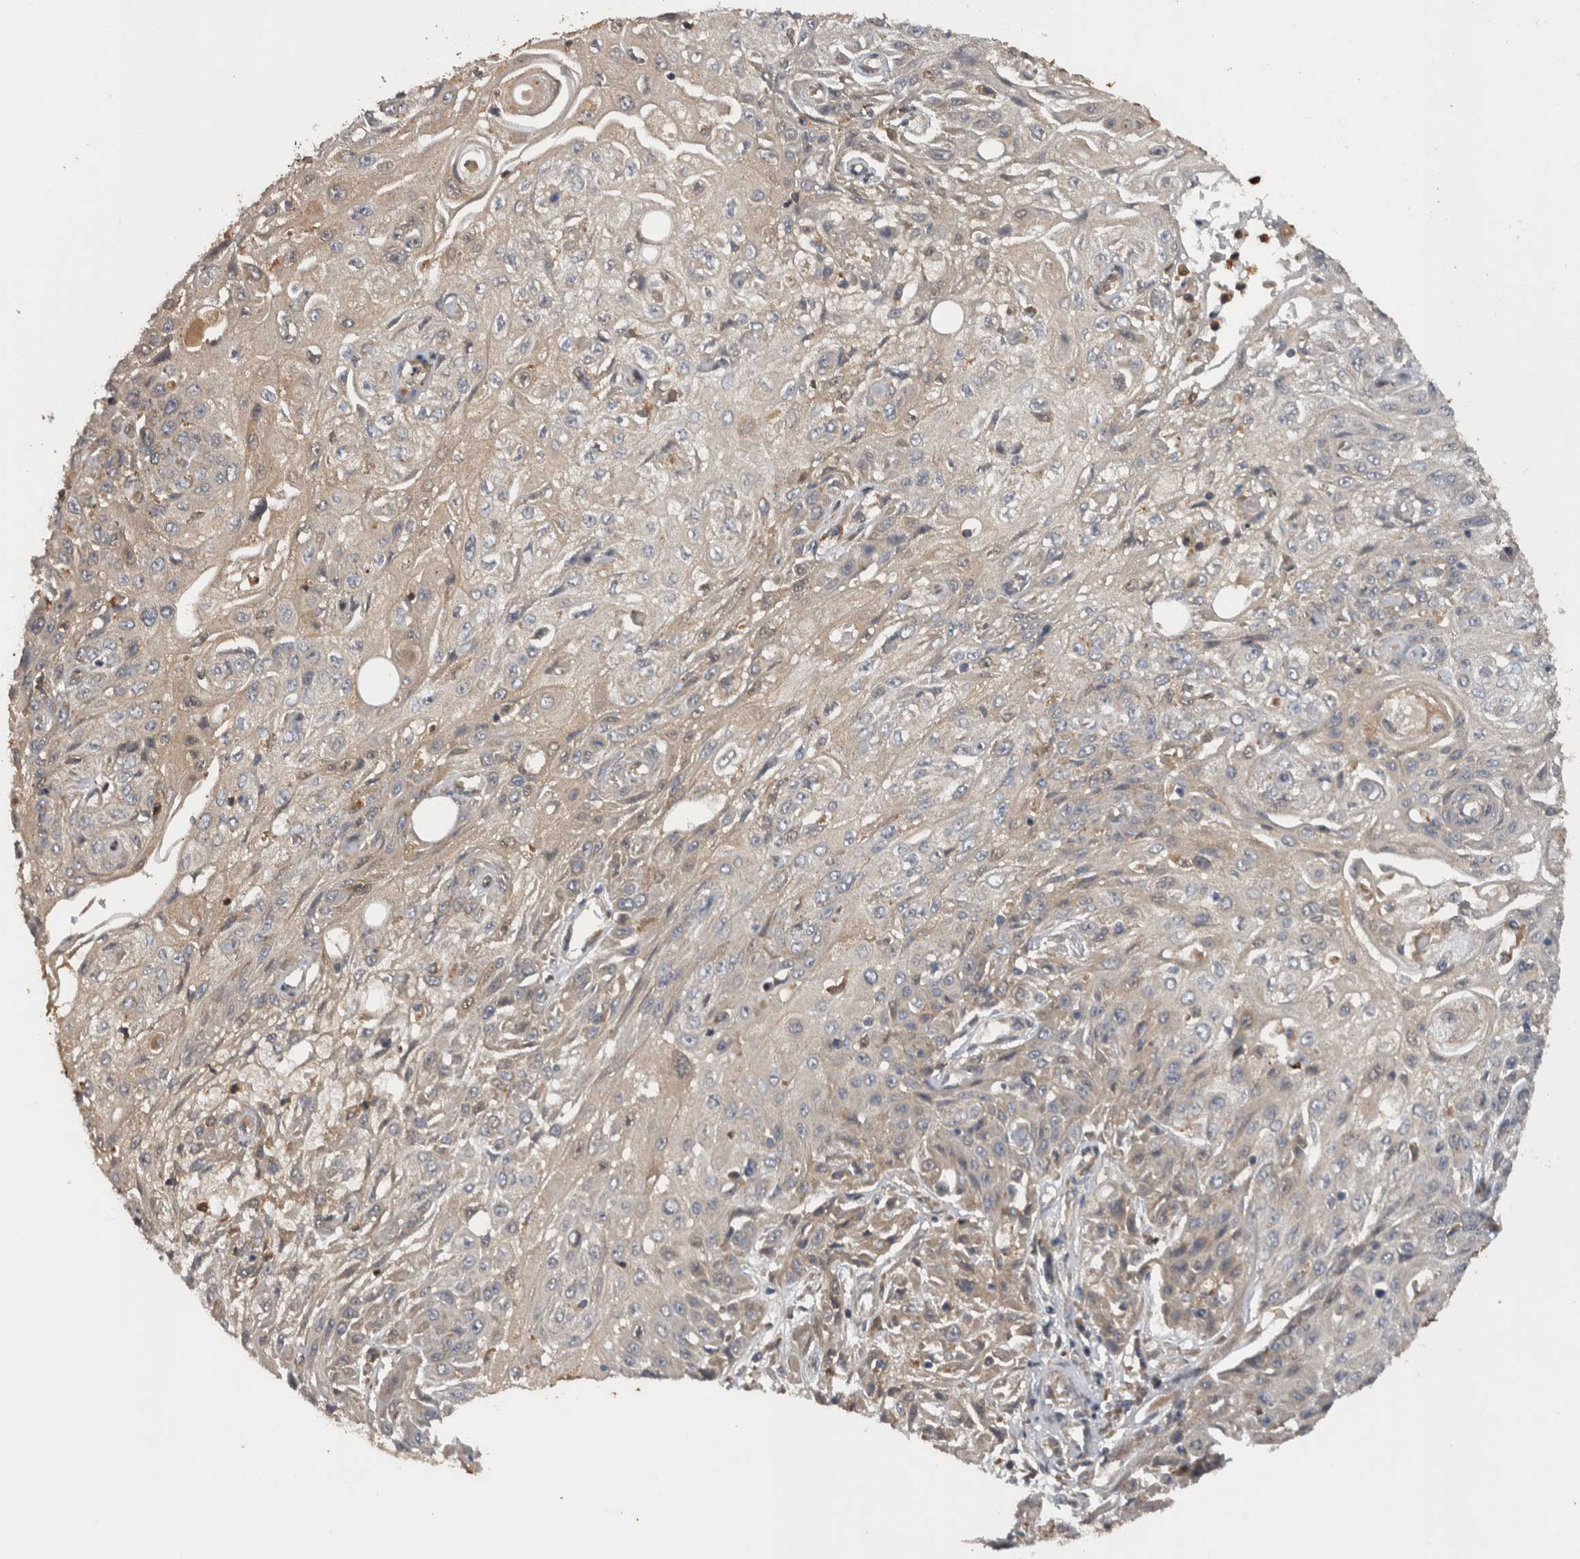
{"staining": {"intensity": "weak", "quantity": "<25%", "location": "cytoplasmic/membranous"}, "tissue": "skin cancer", "cell_type": "Tumor cells", "image_type": "cancer", "snomed": [{"axis": "morphology", "description": "Squamous cell carcinoma, NOS"}, {"axis": "morphology", "description": "Squamous cell carcinoma, metastatic, NOS"}, {"axis": "topography", "description": "Skin"}, {"axis": "topography", "description": "Lymph node"}], "caption": "There is no significant staining in tumor cells of skin cancer (squamous cell carcinoma). The staining is performed using DAB (3,3'-diaminobenzidine) brown chromogen with nuclei counter-stained in using hematoxylin.", "gene": "TMED7", "patient": {"sex": "male", "age": 75}}